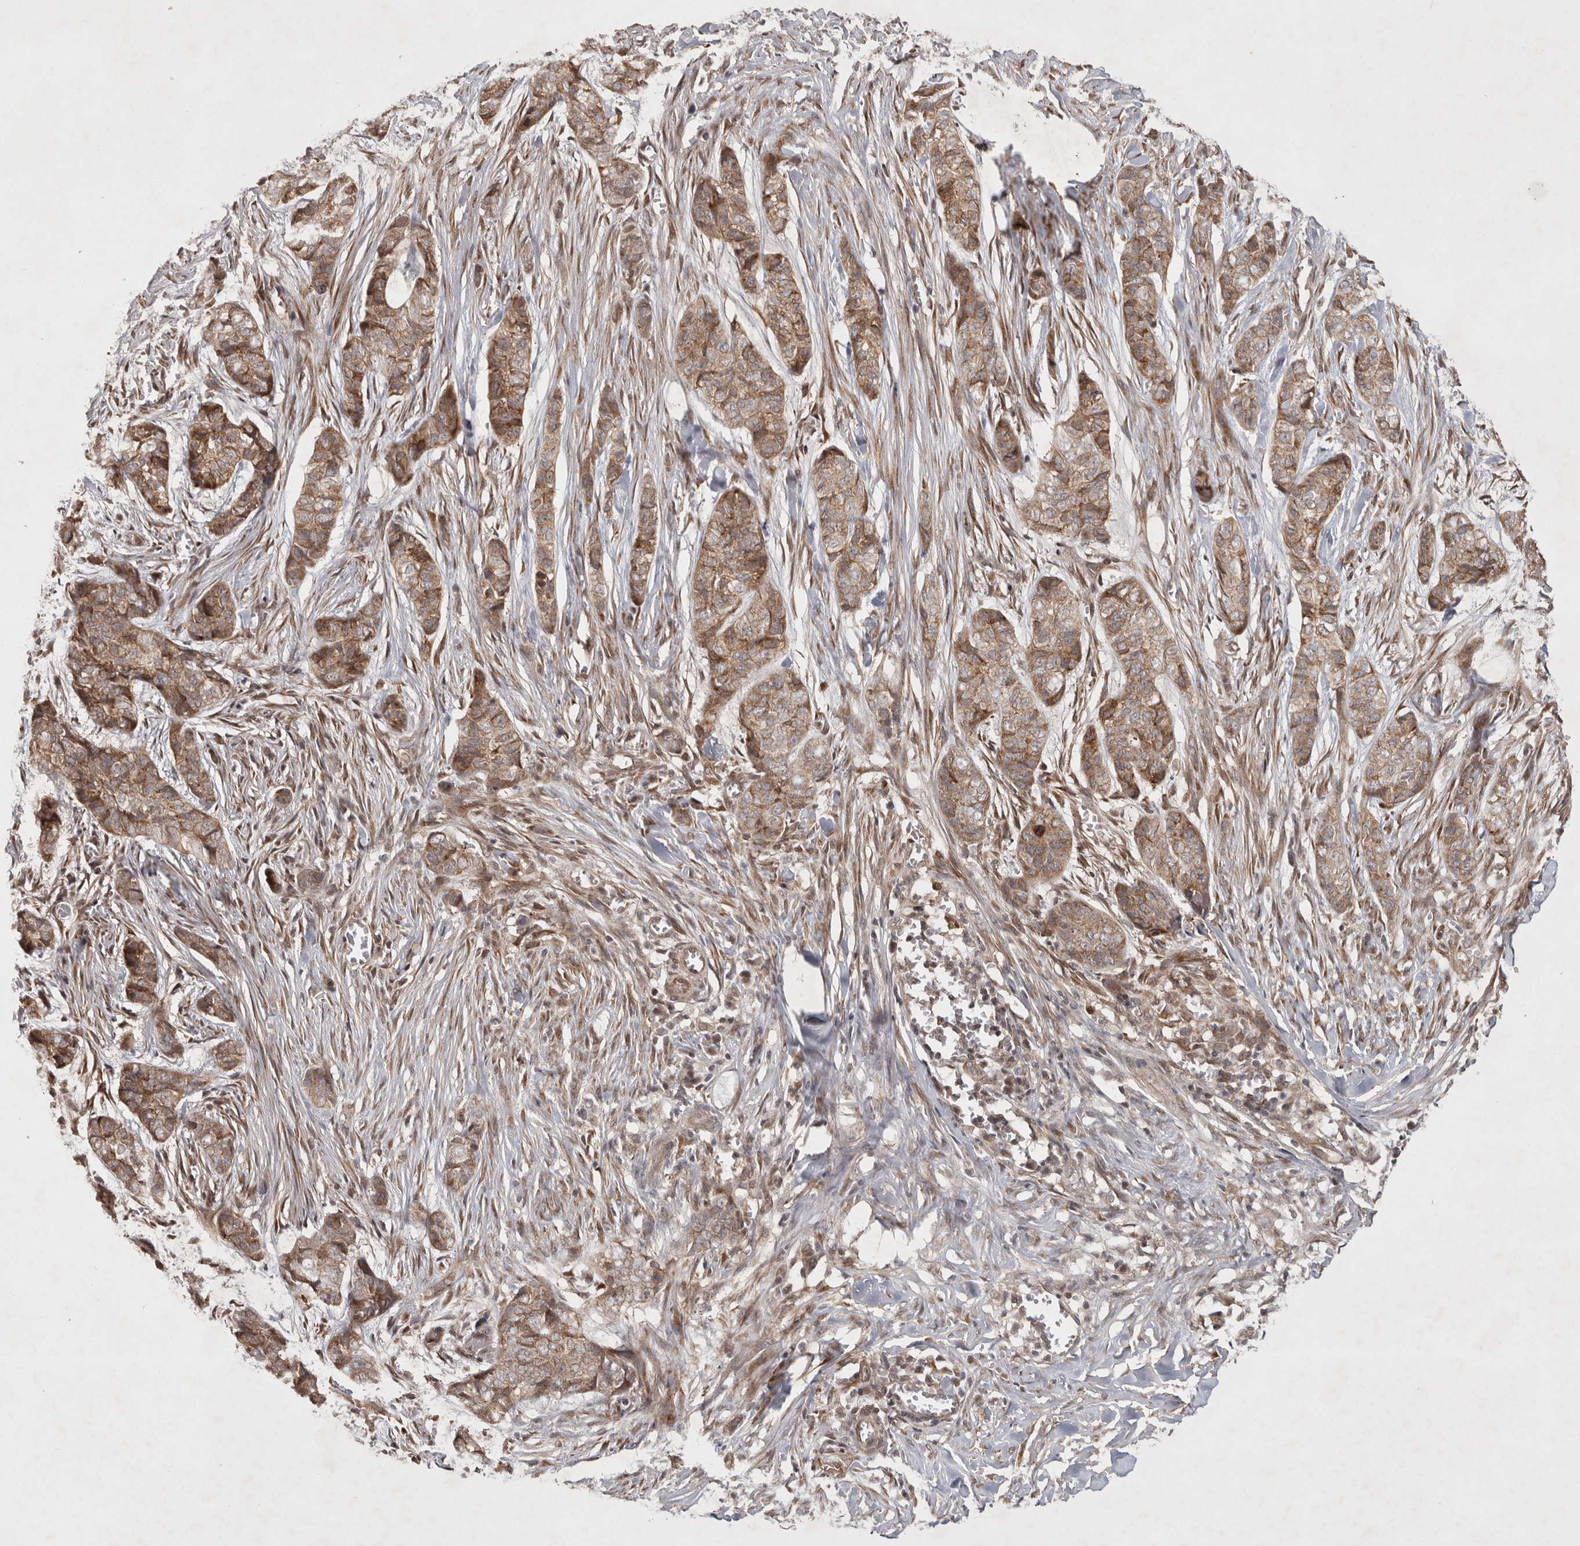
{"staining": {"intensity": "moderate", "quantity": ">75%", "location": "cytoplasmic/membranous"}, "tissue": "skin cancer", "cell_type": "Tumor cells", "image_type": "cancer", "snomed": [{"axis": "morphology", "description": "Basal cell carcinoma"}, {"axis": "topography", "description": "Skin"}], "caption": "This histopathology image demonstrates skin cancer stained with immunohistochemistry to label a protein in brown. The cytoplasmic/membranous of tumor cells show moderate positivity for the protein. Nuclei are counter-stained blue.", "gene": "ZNF318", "patient": {"sex": "female", "age": 64}}